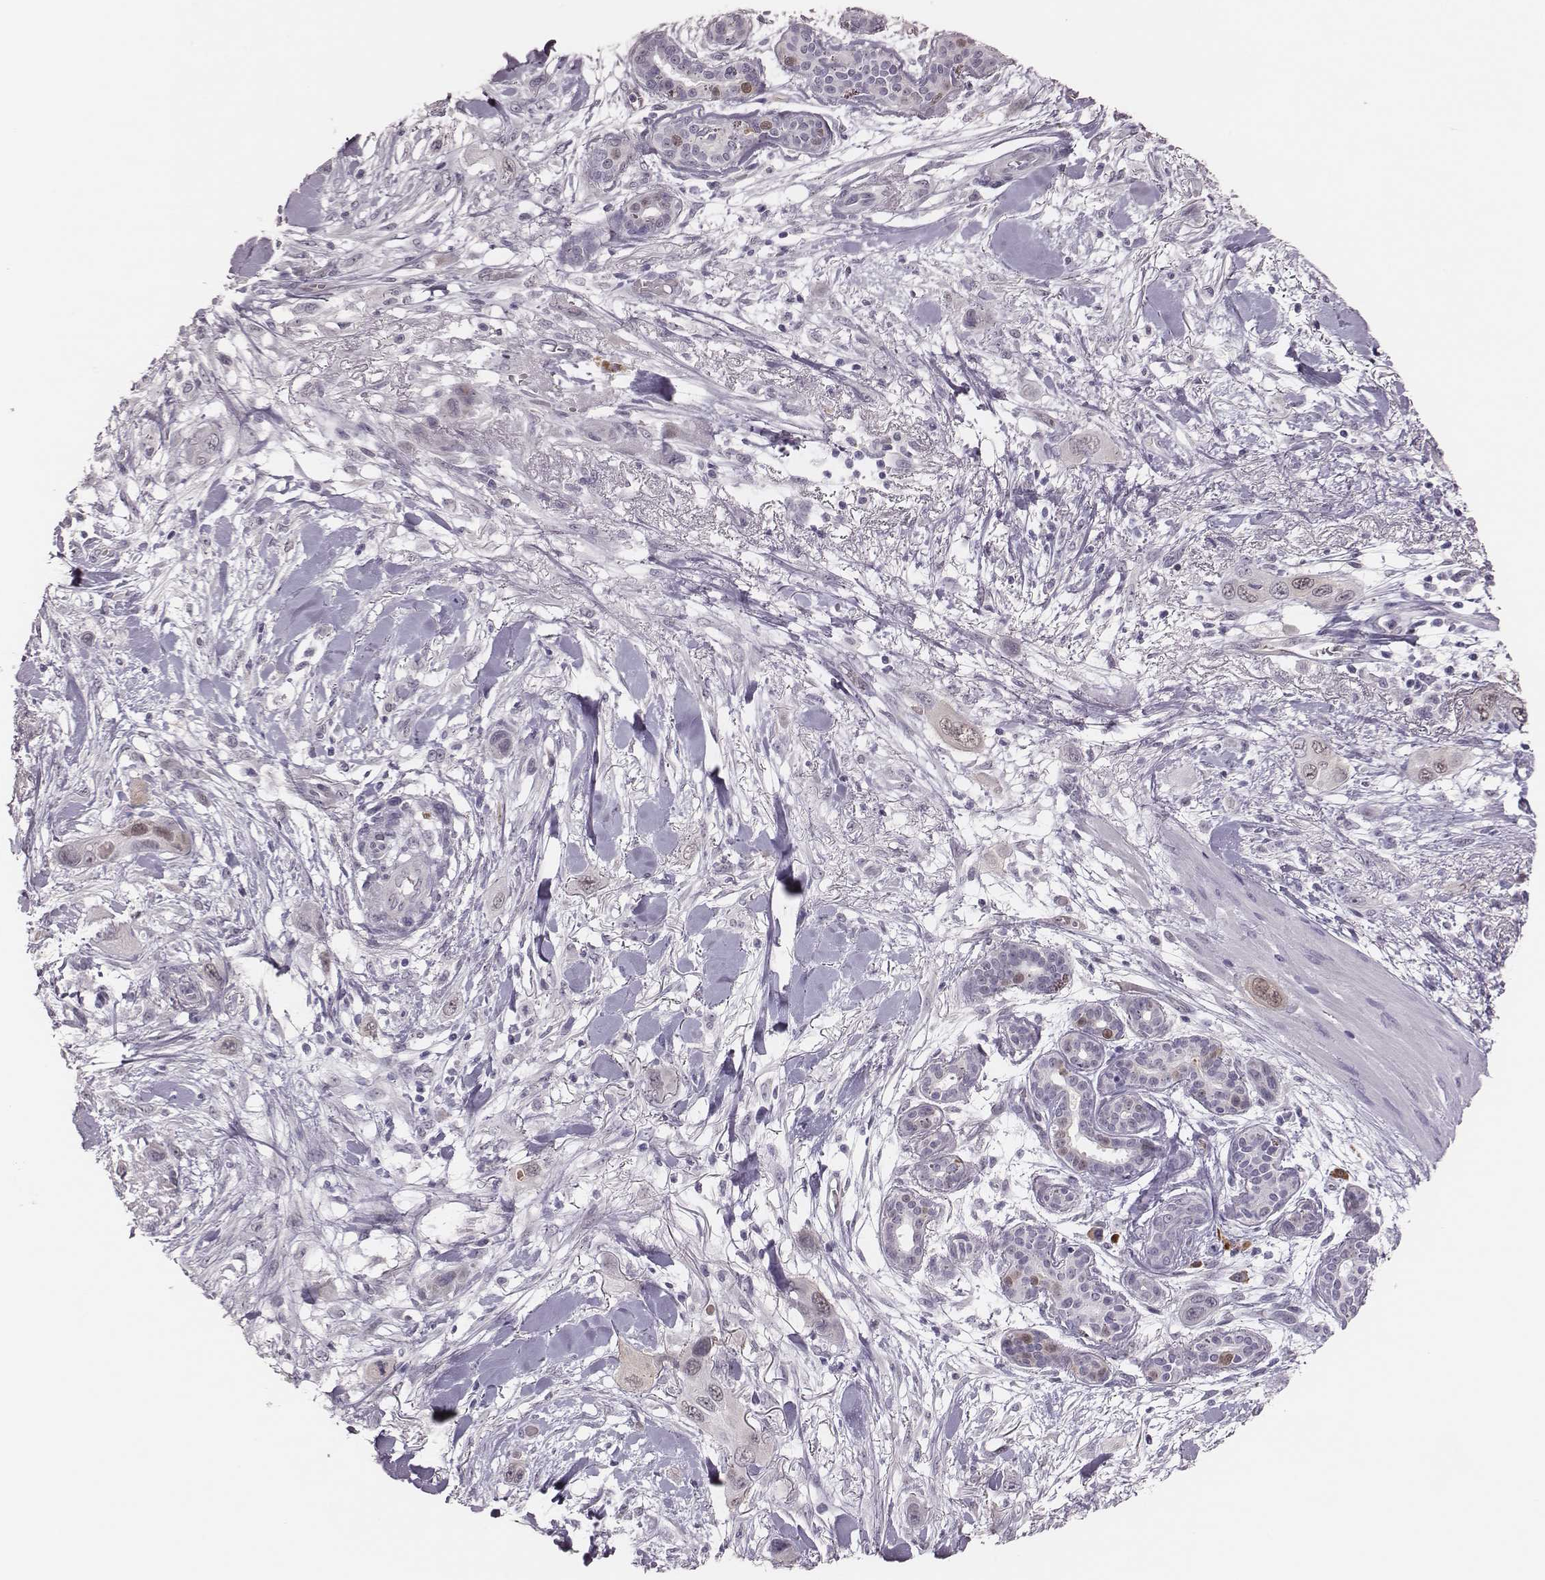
{"staining": {"intensity": "negative", "quantity": "none", "location": "none"}, "tissue": "skin cancer", "cell_type": "Tumor cells", "image_type": "cancer", "snomed": [{"axis": "morphology", "description": "Squamous cell carcinoma, NOS"}, {"axis": "topography", "description": "Skin"}], "caption": "High magnification brightfield microscopy of squamous cell carcinoma (skin) stained with DAB (3,3'-diaminobenzidine) (brown) and counterstained with hematoxylin (blue): tumor cells show no significant expression.", "gene": "PBK", "patient": {"sex": "male", "age": 79}}